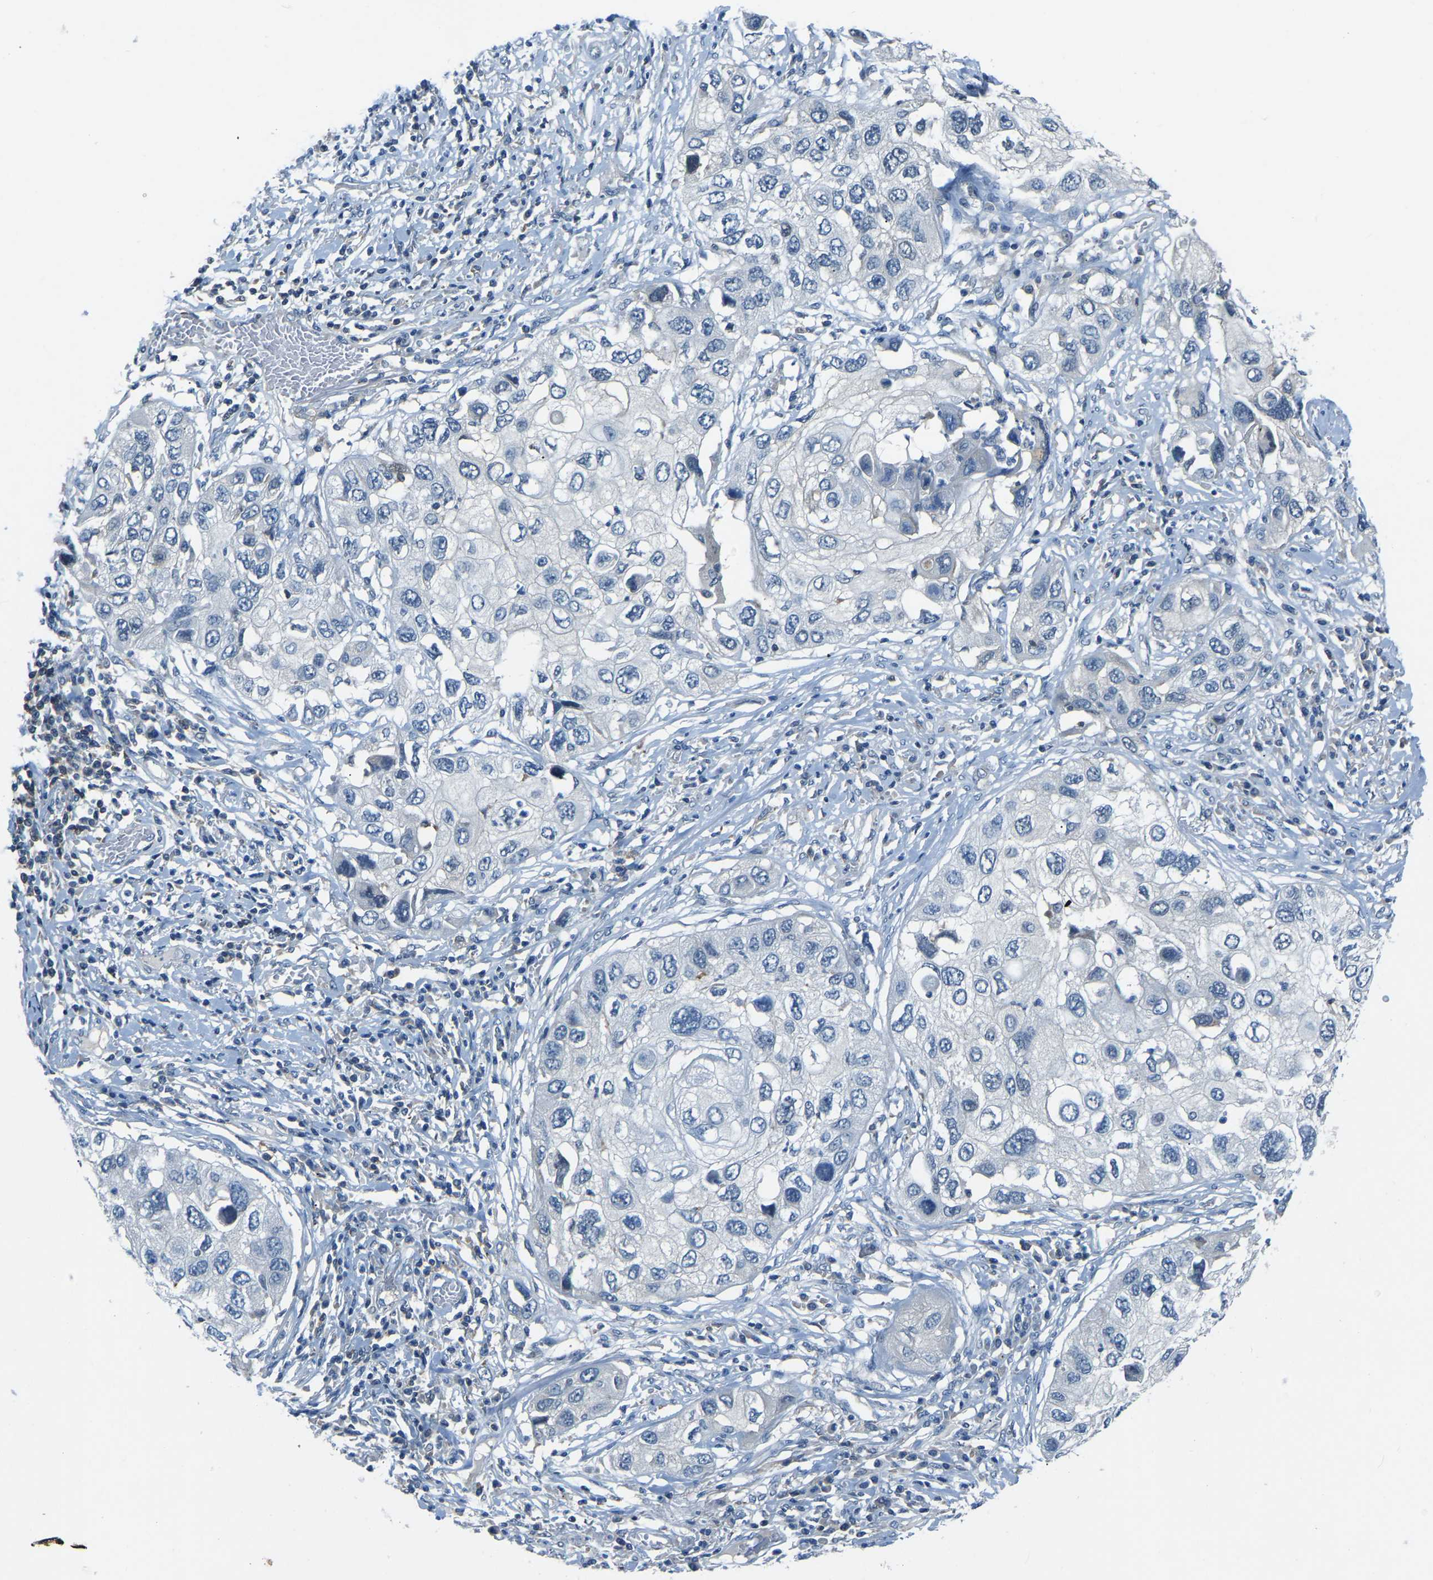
{"staining": {"intensity": "negative", "quantity": "none", "location": "none"}, "tissue": "lung cancer", "cell_type": "Tumor cells", "image_type": "cancer", "snomed": [{"axis": "morphology", "description": "Squamous cell carcinoma, NOS"}, {"axis": "topography", "description": "Lung"}], "caption": "High power microscopy histopathology image of an immunohistochemistry micrograph of lung squamous cell carcinoma, revealing no significant staining in tumor cells.", "gene": "XIRP1", "patient": {"sex": "male", "age": 71}}